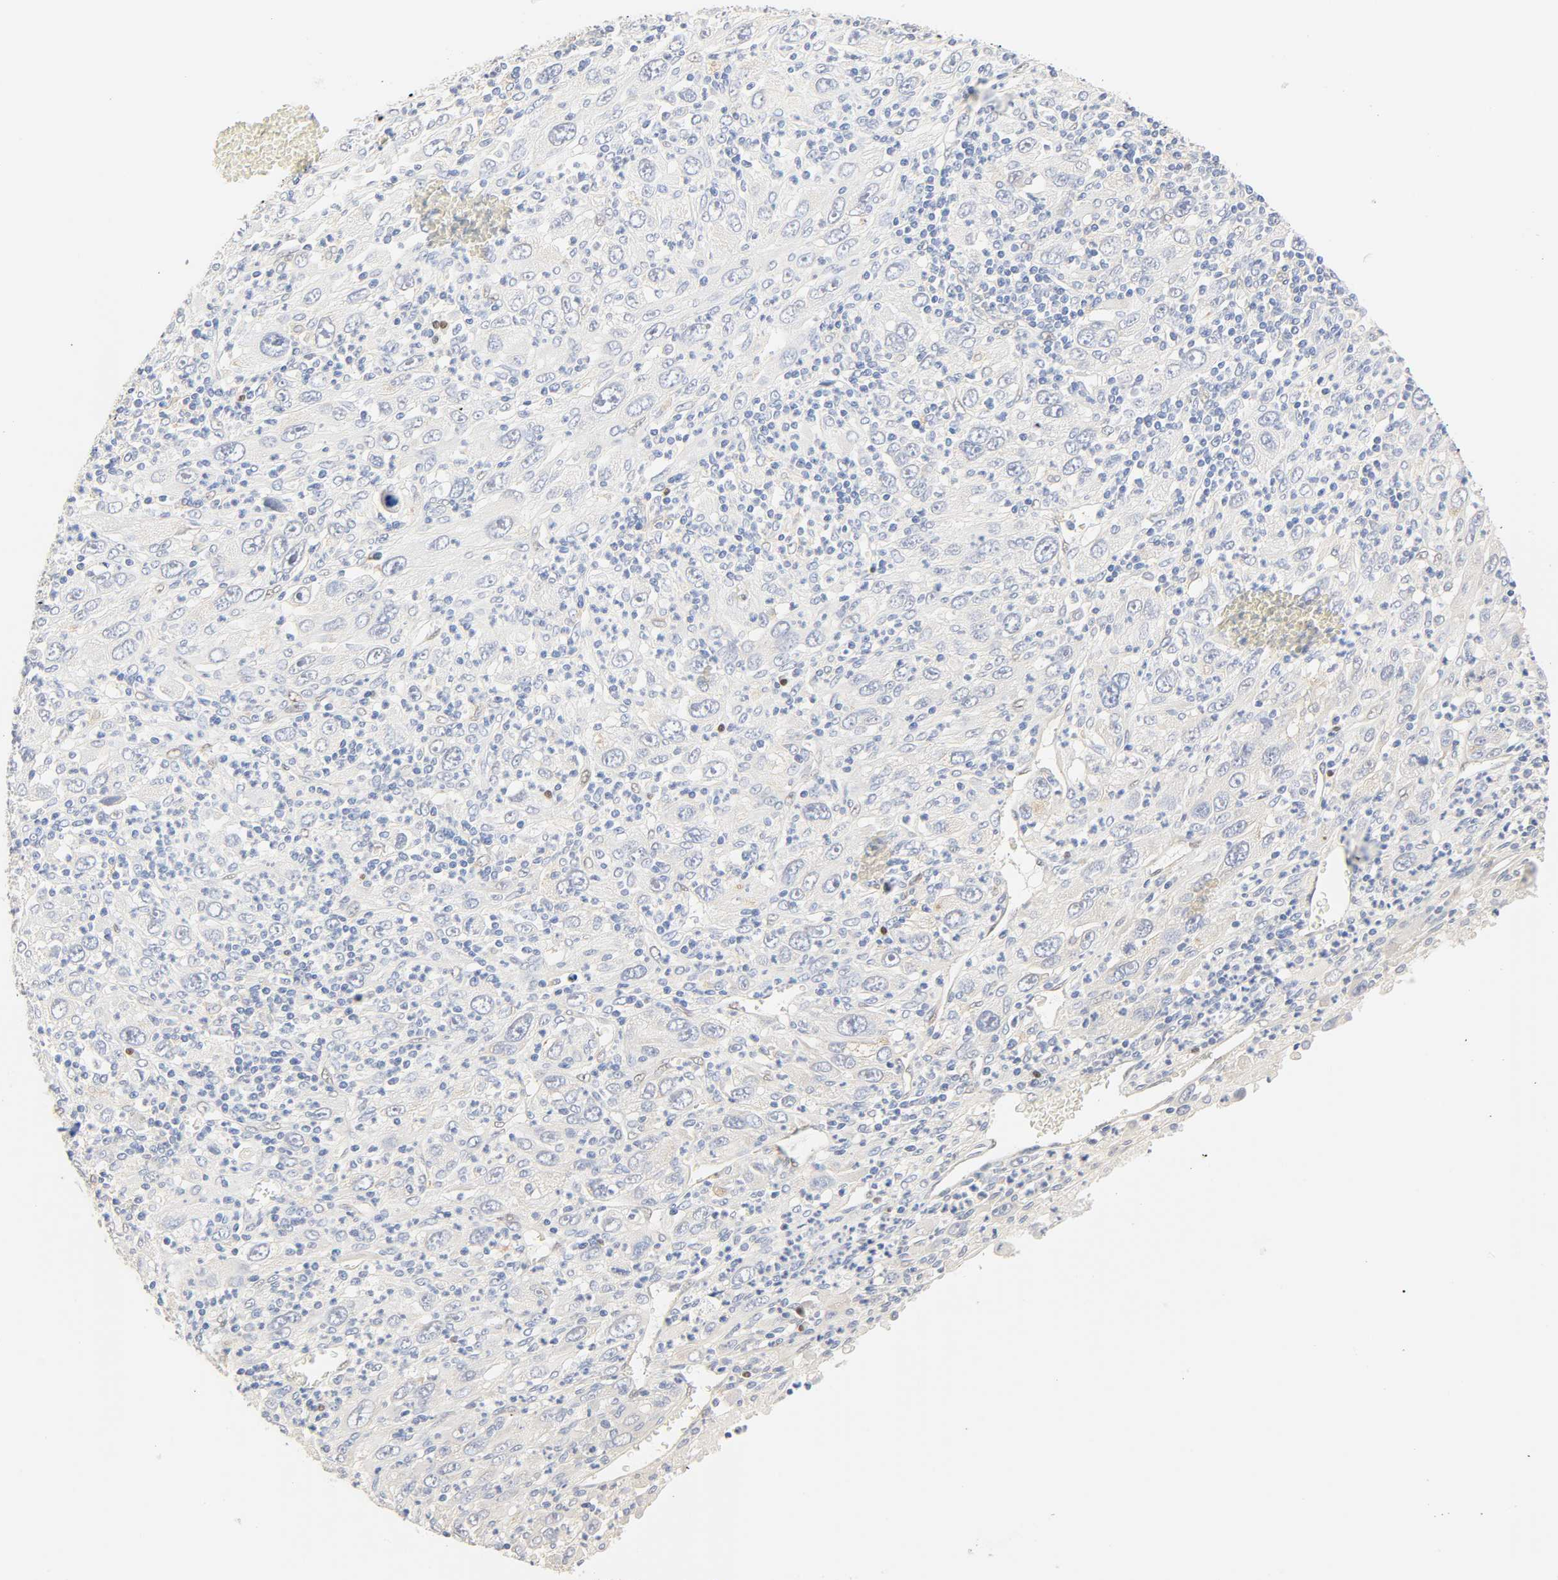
{"staining": {"intensity": "negative", "quantity": "none", "location": "none"}, "tissue": "melanoma", "cell_type": "Tumor cells", "image_type": "cancer", "snomed": [{"axis": "morphology", "description": "Malignant melanoma, Metastatic site"}, {"axis": "topography", "description": "Skin"}], "caption": "Protein analysis of melanoma exhibits no significant expression in tumor cells.", "gene": "BORCS8-MEF2B", "patient": {"sex": "female", "age": 56}}